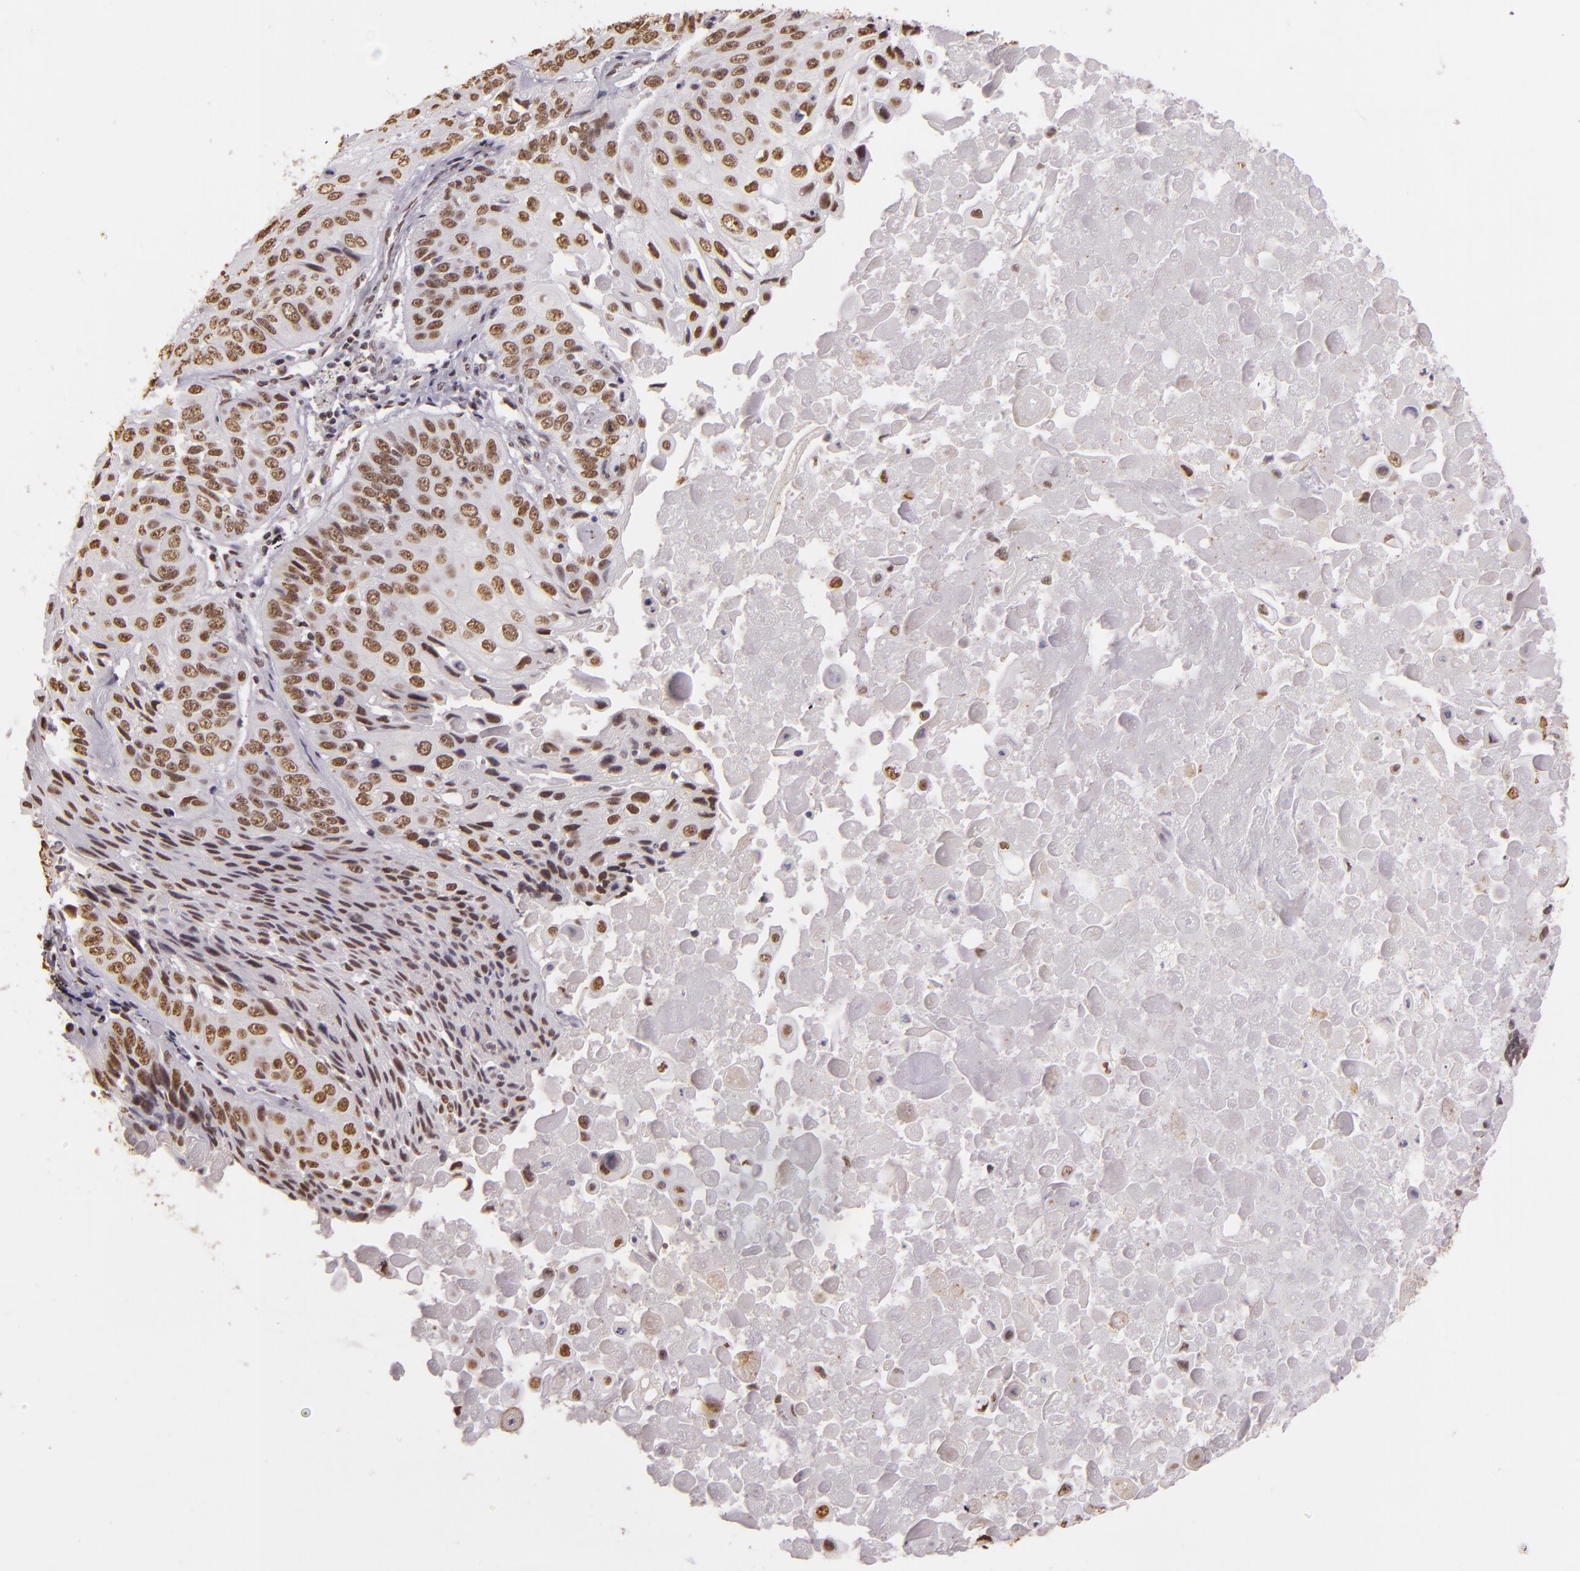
{"staining": {"intensity": "moderate", "quantity": ">75%", "location": "nuclear"}, "tissue": "lung cancer", "cell_type": "Tumor cells", "image_type": "cancer", "snomed": [{"axis": "morphology", "description": "Adenocarcinoma, NOS"}, {"axis": "topography", "description": "Lung"}], "caption": "The photomicrograph exhibits staining of lung cancer (adenocarcinoma), revealing moderate nuclear protein positivity (brown color) within tumor cells.", "gene": "PAPOLA", "patient": {"sex": "male", "age": 60}}